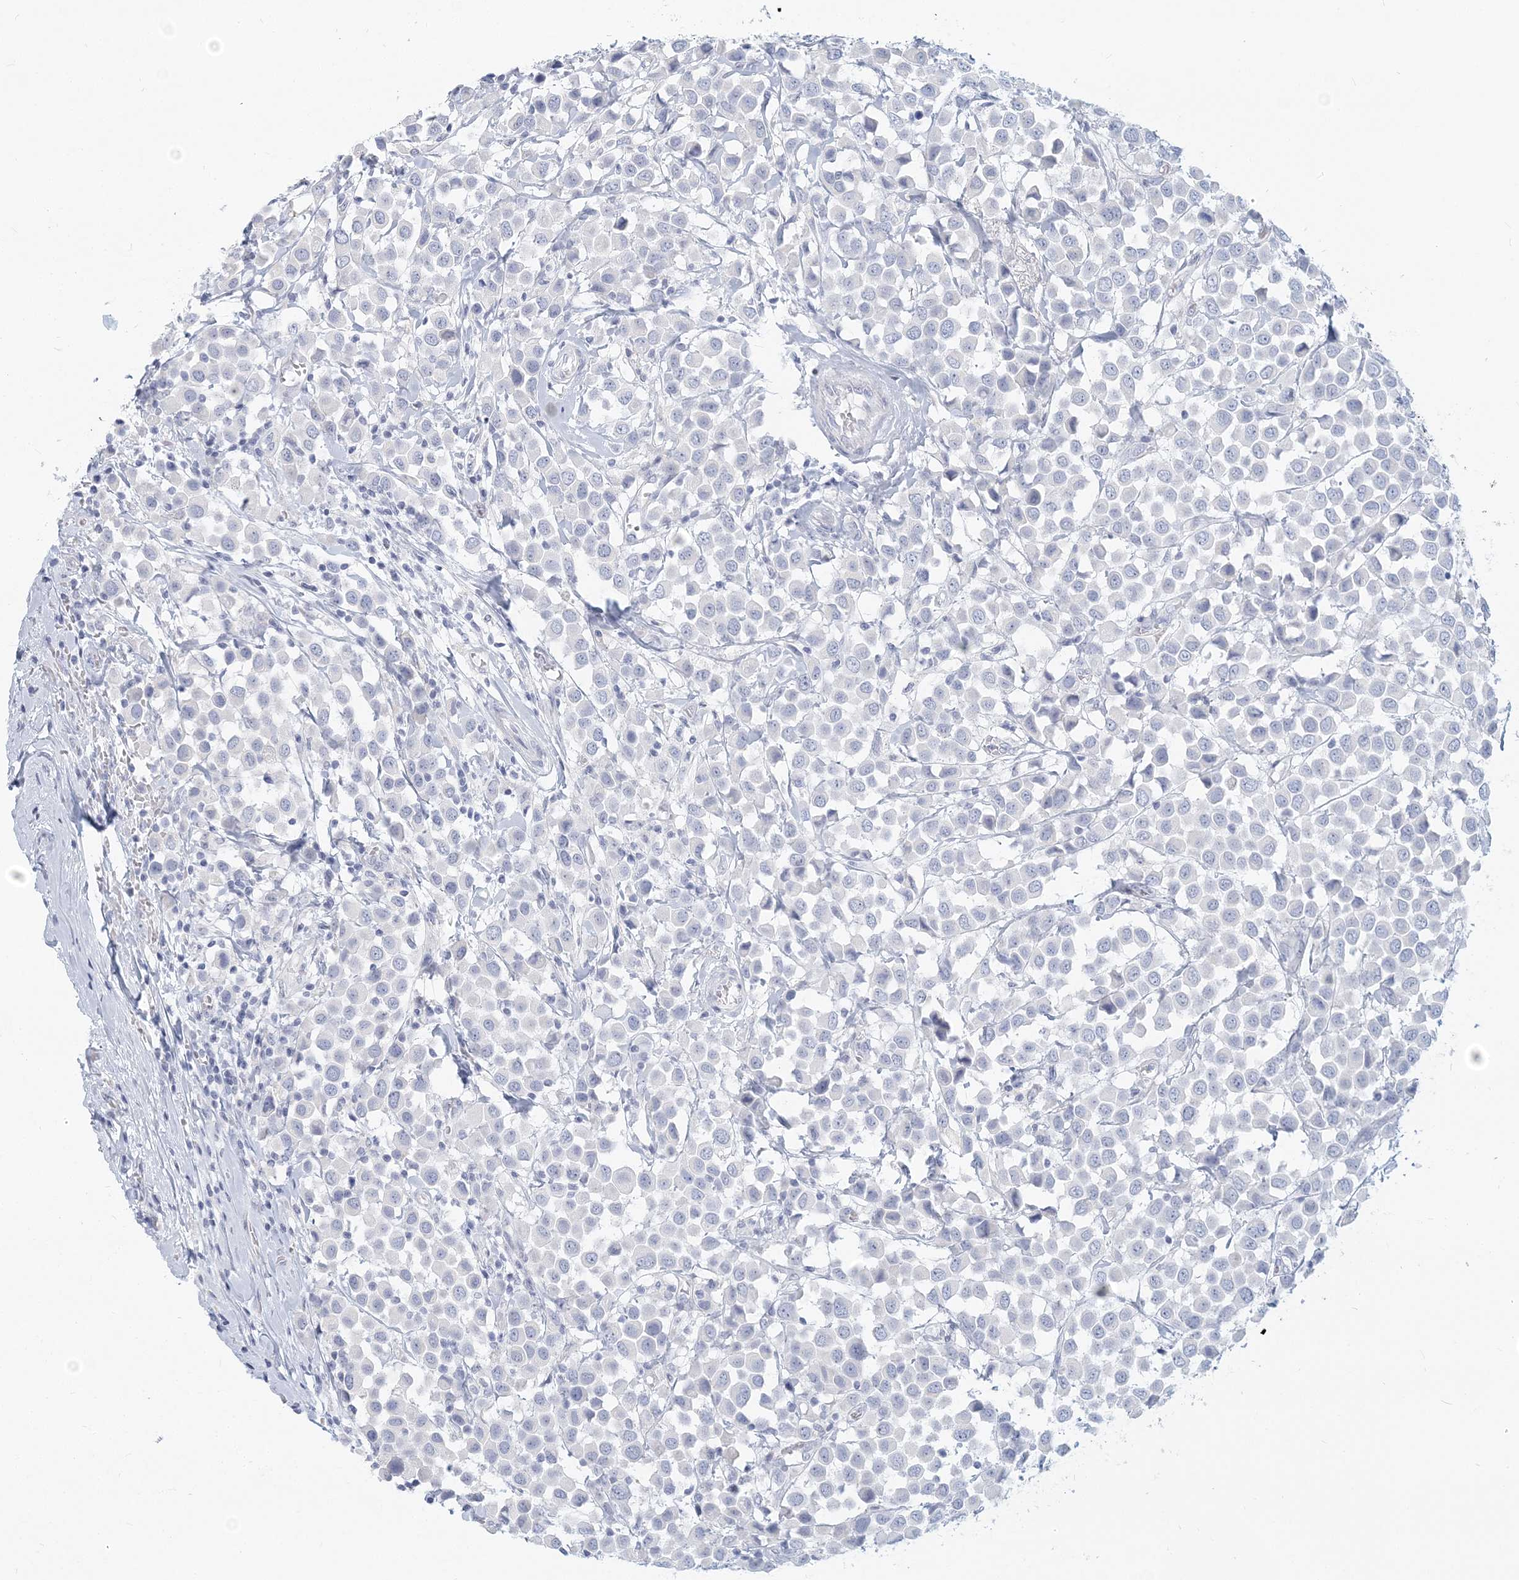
{"staining": {"intensity": "negative", "quantity": "none", "location": "none"}, "tissue": "breast cancer", "cell_type": "Tumor cells", "image_type": "cancer", "snomed": [{"axis": "morphology", "description": "Duct carcinoma"}, {"axis": "topography", "description": "Breast"}], "caption": "Immunohistochemistry (IHC) micrograph of breast cancer (intraductal carcinoma) stained for a protein (brown), which displays no expression in tumor cells.", "gene": "CSN1S1", "patient": {"sex": "female", "age": 61}}